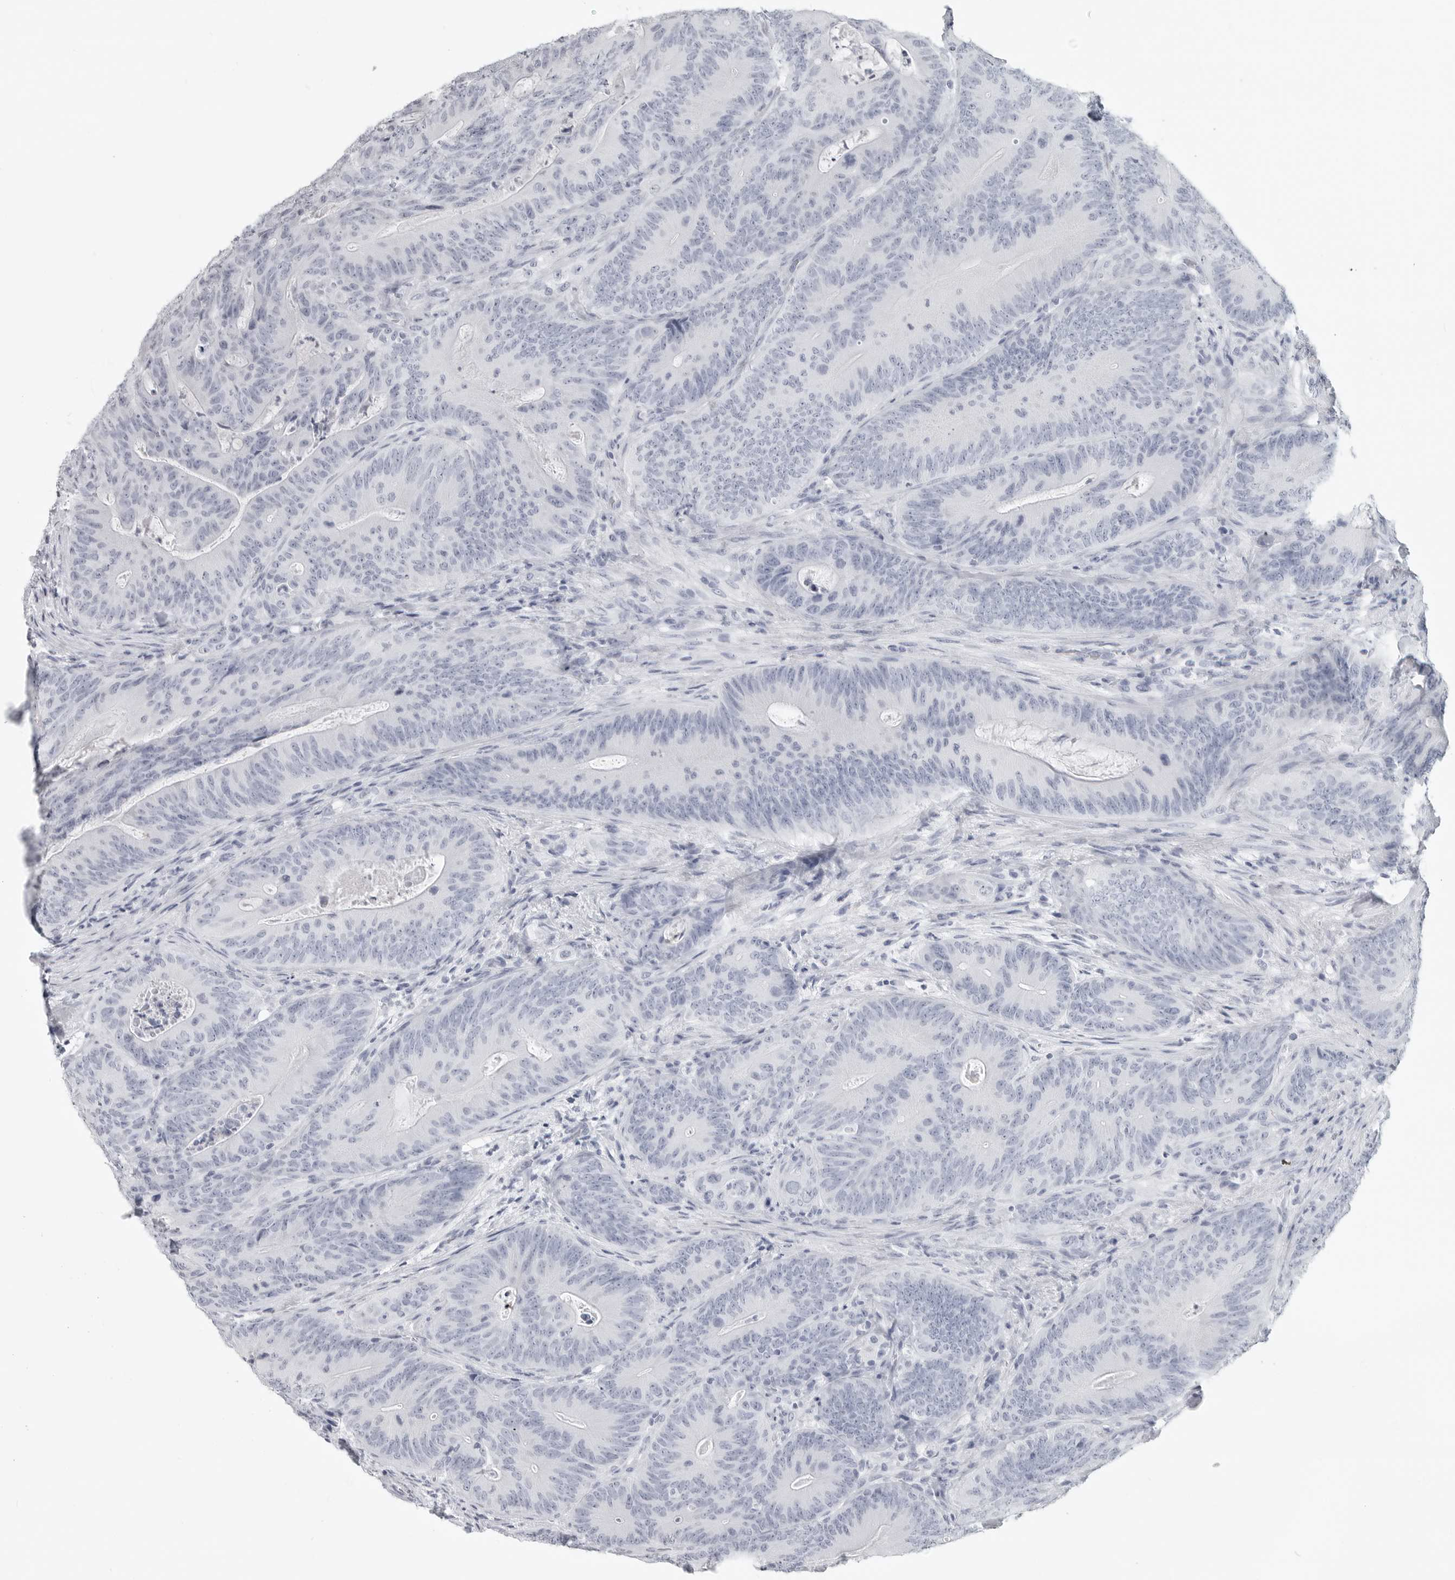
{"staining": {"intensity": "negative", "quantity": "none", "location": "none"}, "tissue": "colorectal cancer", "cell_type": "Tumor cells", "image_type": "cancer", "snomed": [{"axis": "morphology", "description": "Normal tissue, NOS"}, {"axis": "topography", "description": "Colon"}], "caption": "Immunohistochemical staining of colorectal cancer shows no significant staining in tumor cells. (DAB (3,3'-diaminobenzidine) IHC with hematoxylin counter stain).", "gene": "LY6D", "patient": {"sex": "female", "age": 82}}